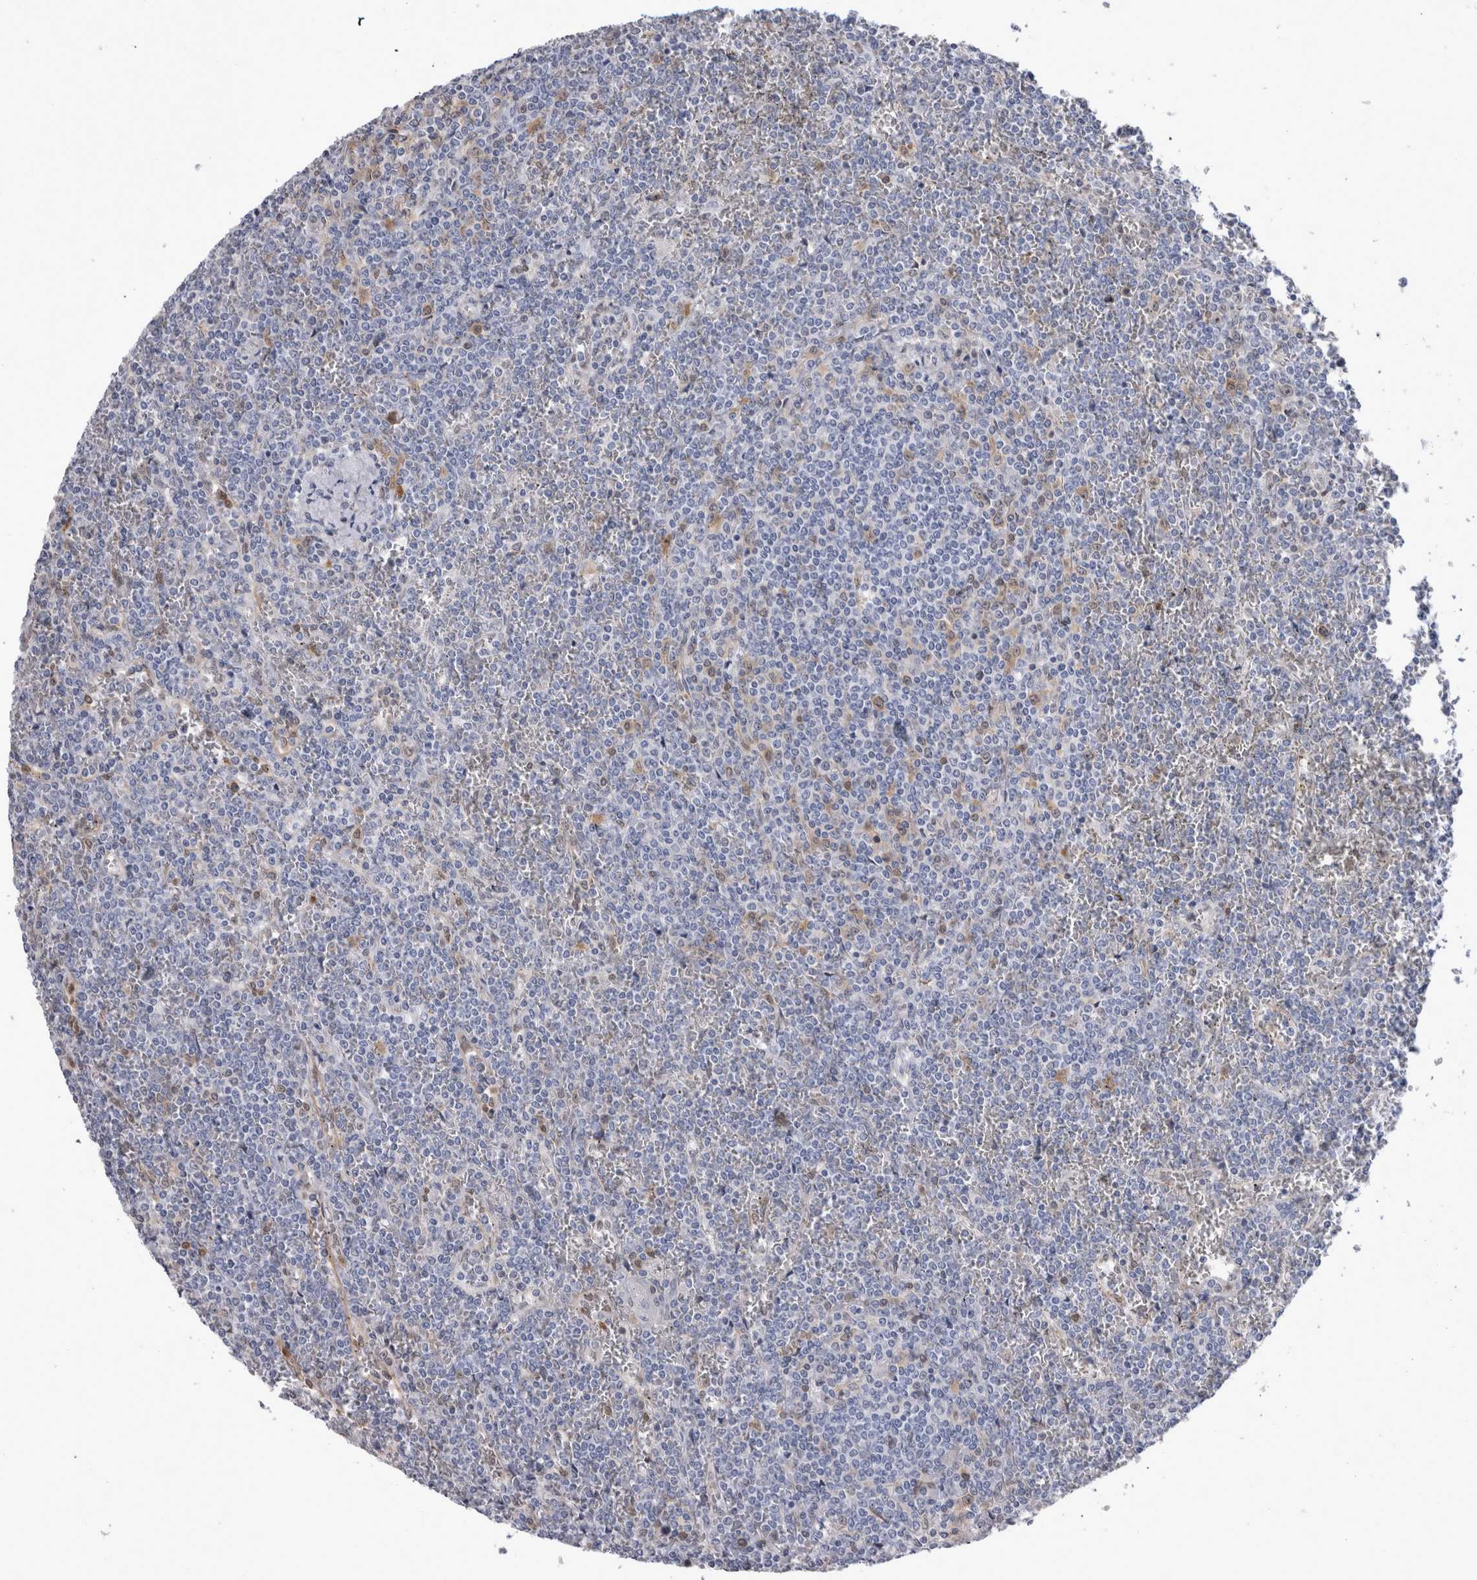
{"staining": {"intensity": "negative", "quantity": "none", "location": "none"}, "tissue": "lymphoma", "cell_type": "Tumor cells", "image_type": "cancer", "snomed": [{"axis": "morphology", "description": "Malignant lymphoma, non-Hodgkin's type, Low grade"}, {"axis": "topography", "description": "Spleen"}], "caption": "IHC of human malignant lymphoma, non-Hodgkin's type (low-grade) shows no expression in tumor cells. (Stains: DAB (3,3'-diaminobenzidine) IHC with hematoxylin counter stain, Microscopy: brightfield microscopy at high magnification).", "gene": "ACOT7", "patient": {"sex": "female", "age": 19}}